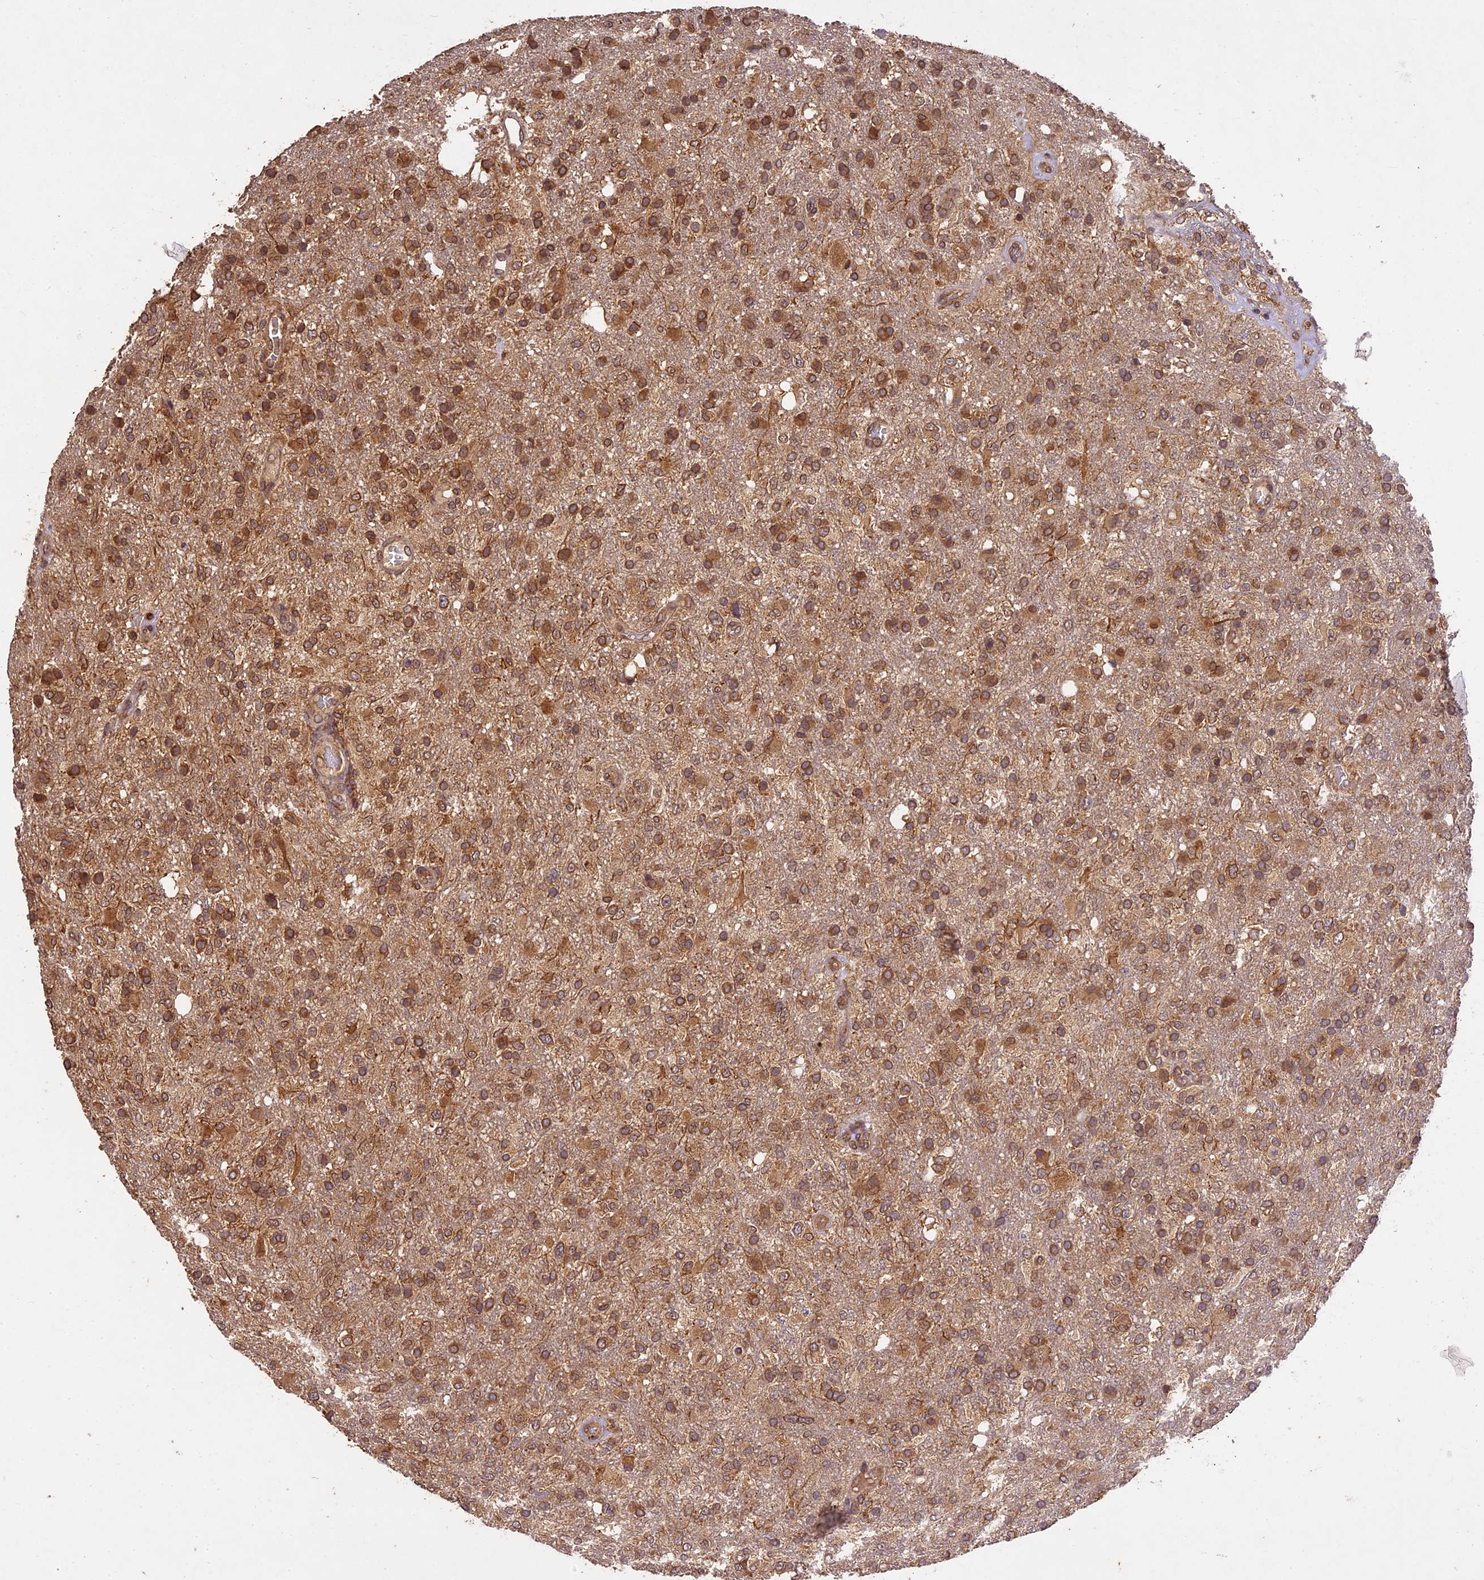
{"staining": {"intensity": "moderate", "quantity": ">75%", "location": "cytoplasmic/membranous"}, "tissue": "glioma", "cell_type": "Tumor cells", "image_type": "cancer", "snomed": [{"axis": "morphology", "description": "Glioma, malignant, High grade"}, {"axis": "topography", "description": "Brain"}], "caption": "Immunohistochemical staining of malignant high-grade glioma reveals moderate cytoplasmic/membranous protein staining in about >75% of tumor cells. (DAB IHC, brown staining for protein, blue staining for nuclei).", "gene": "BRAP", "patient": {"sex": "female", "age": 74}}